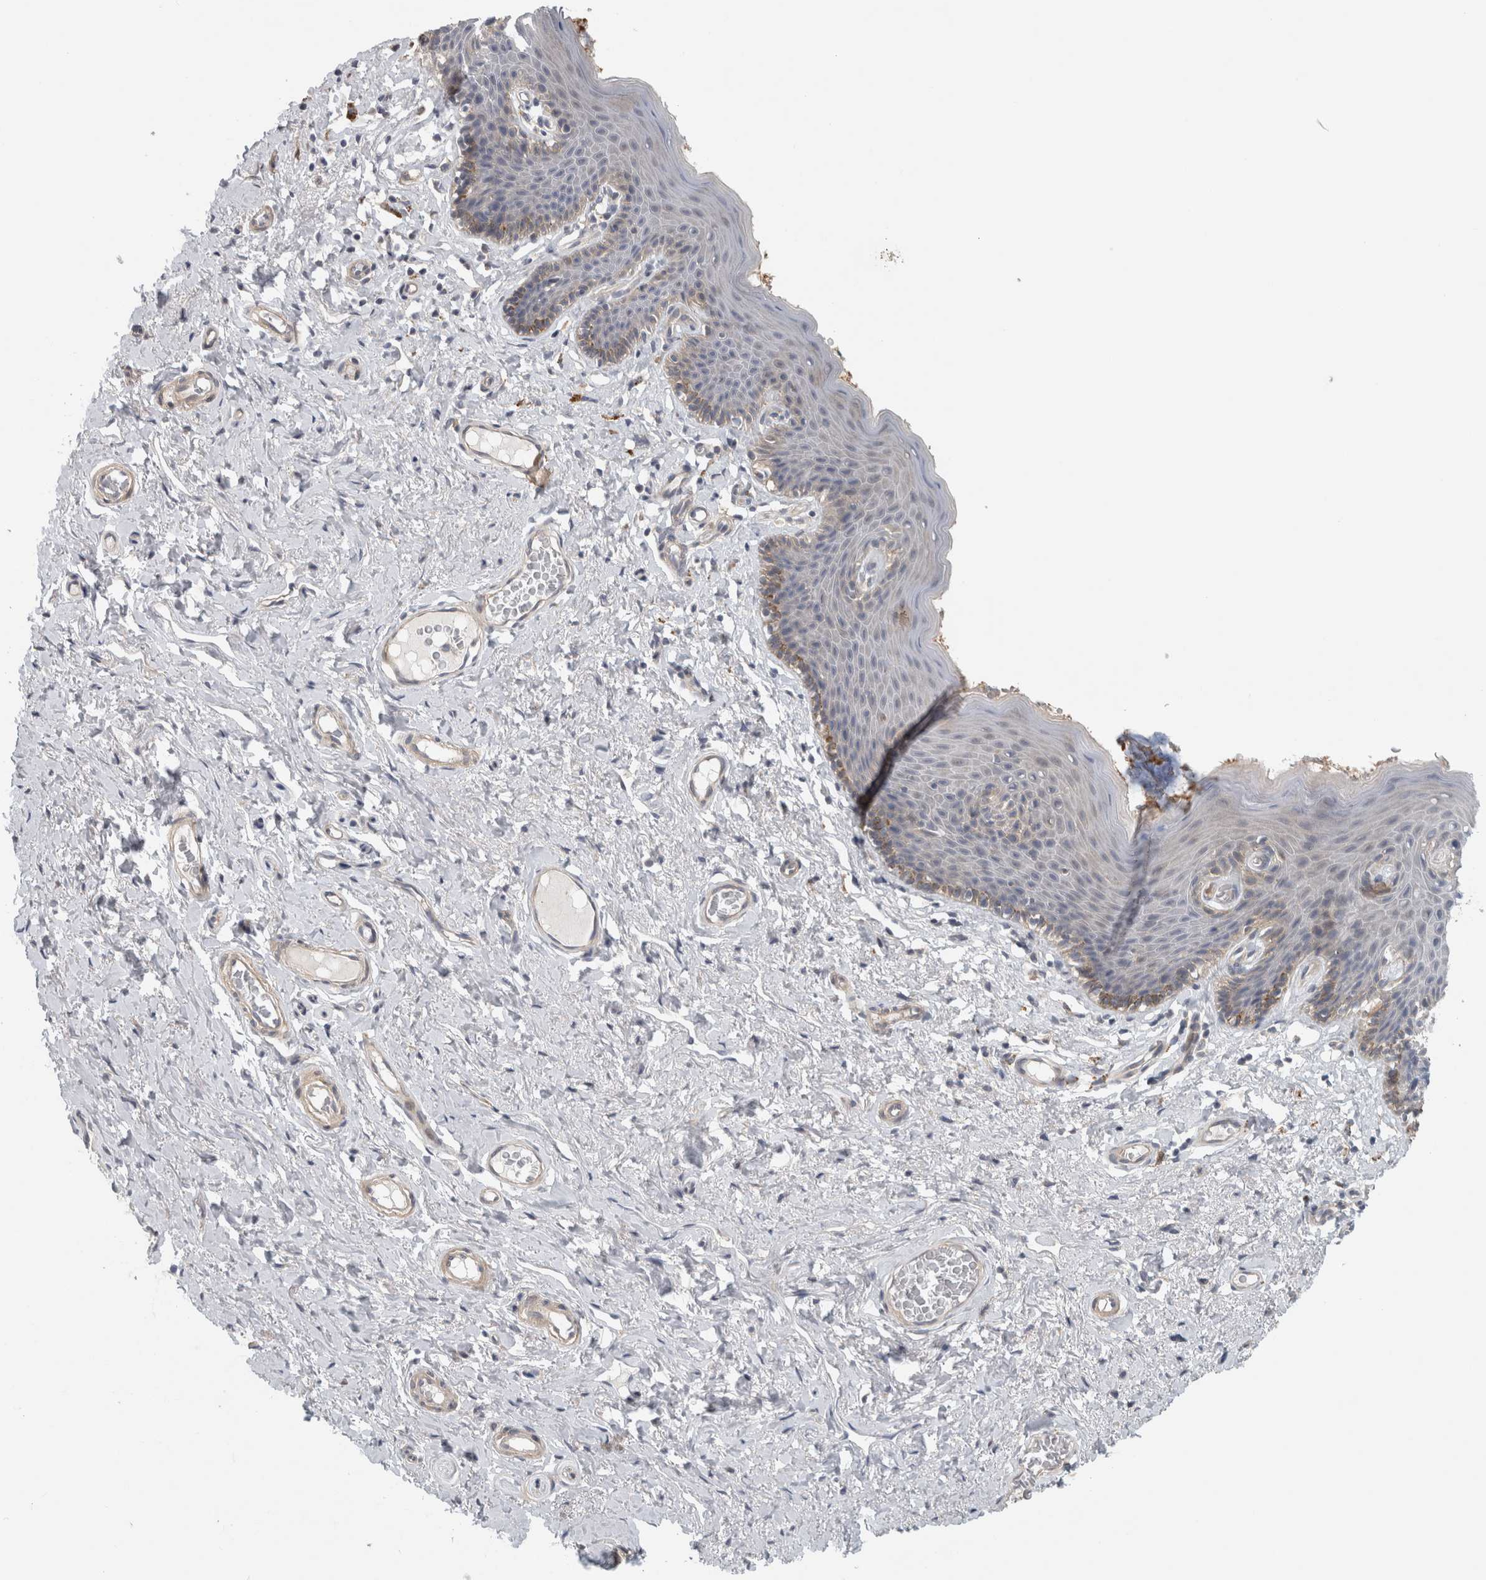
{"staining": {"intensity": "weak", "quantity": "<25%", "location": "cytoplasmic/membranous"}, "tissue": "skin", "cell_type": "Epidermal cells", "image_type": "normal", "snomed": [{"axis": "morphology", "description": "Normal tissue, NOS"}, {"axis": "topography", "description": "Vulva"}], "caption": "IHC of normal skin shows no staining in epidermal cells. (Stains: DAB (3,3'-diaminobenzidine) IHC with hematoxylin counter stain, Microscopy: brightfield microscopy at high magnification).", "gene": "ZNF804B", "patient": {"sex": "female", "age": 66}}